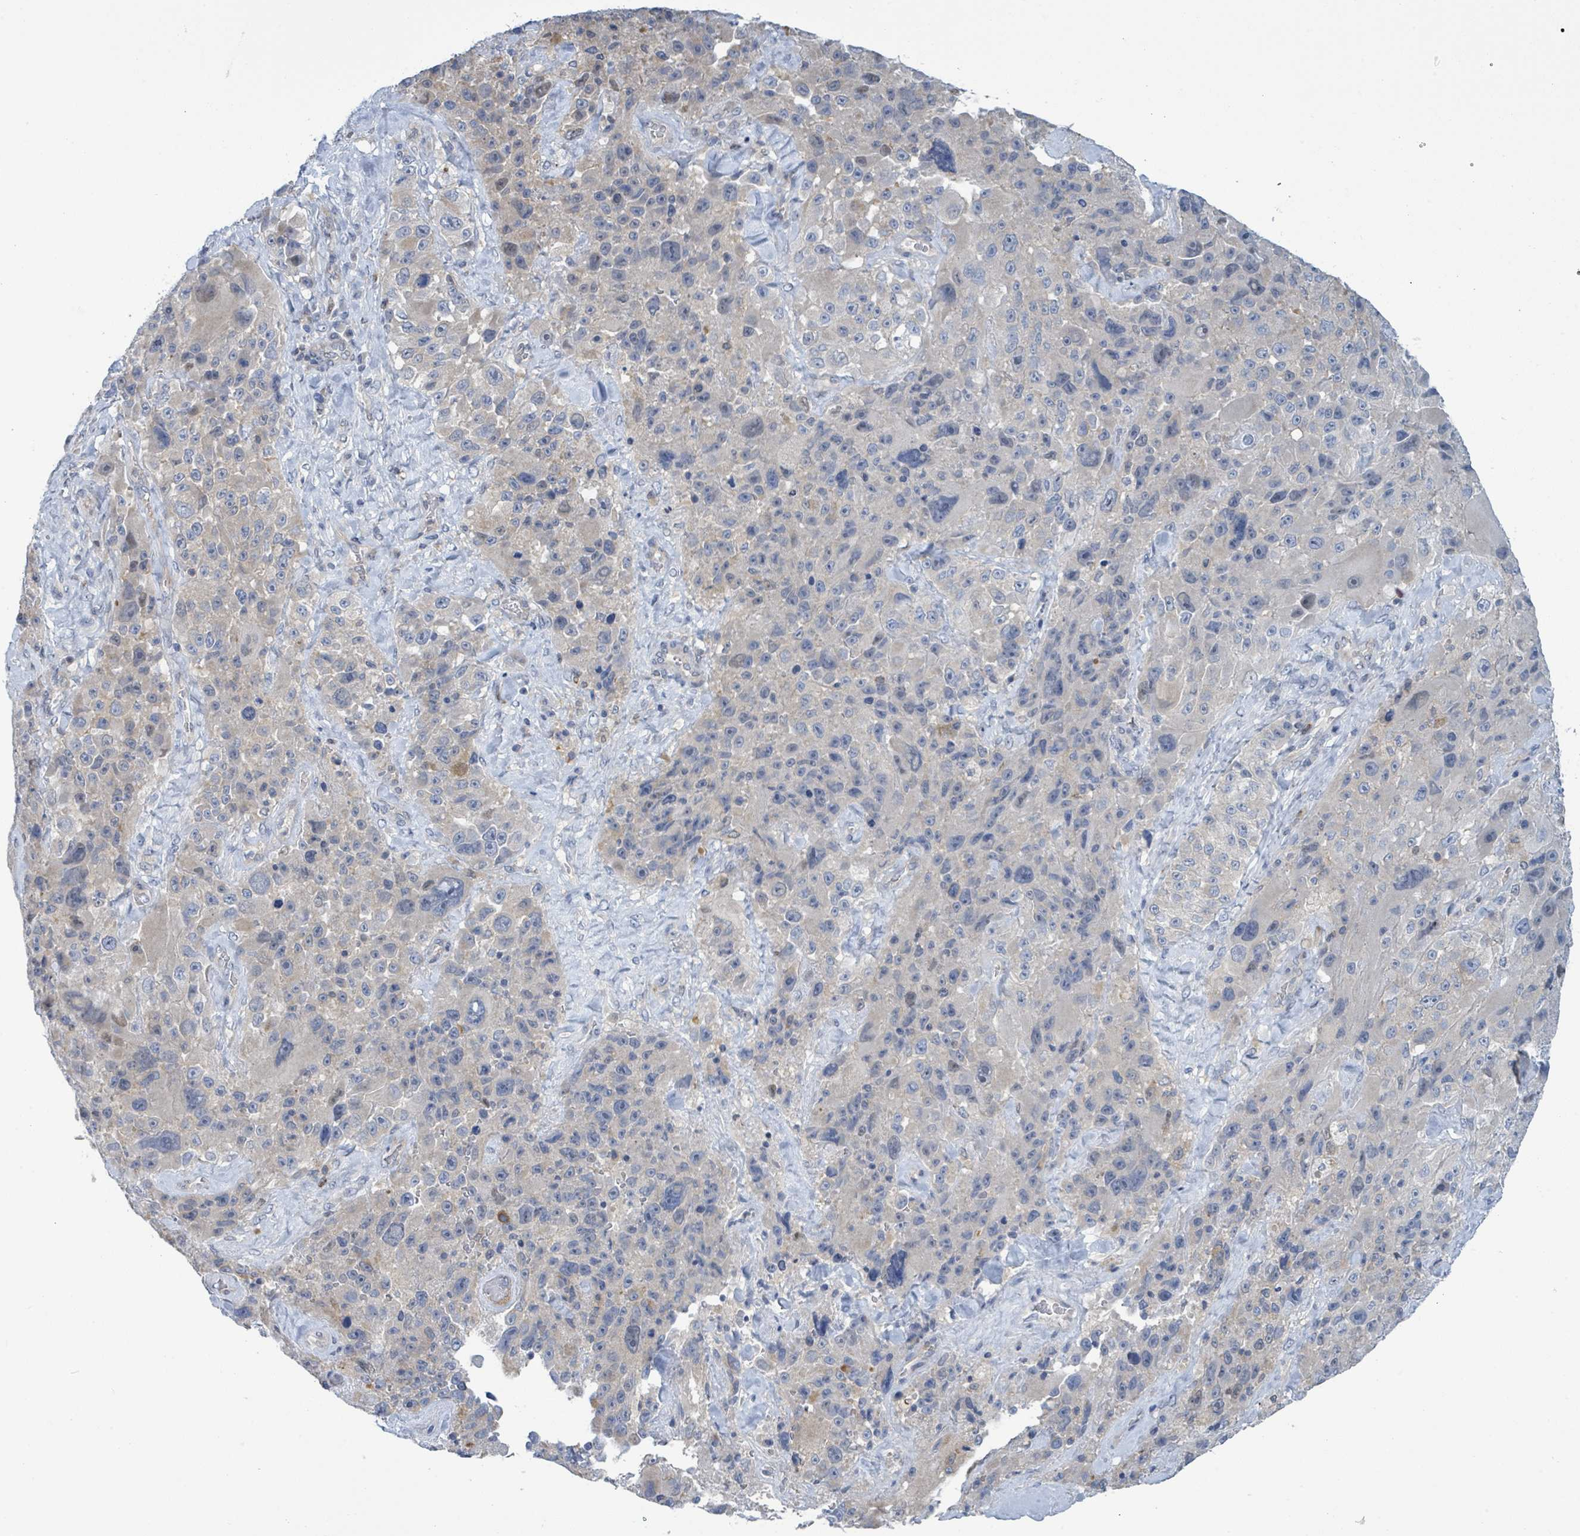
{"staining": {"intensity": "negative", "quantity": "none", "location": "none"}, "tissue": "melanoma", "cell_type": "Tumor cells", "image_type": "cancer", "snomed": [{"axis": "morphology", "description": "Malignant melanoma, Metastatic site"}, {"axis": "topography", "description": "Lymph node"}], "caption": "High magnification brightfield microscopy of melanoma stained with DAB (3,3'-diaminobenzidine) (brown) and counterstained with hematoxylin (blue): tumor cells show no significant staining.", "gene": "DGKZ", "patient": {"sex": "male", "age": 62}}